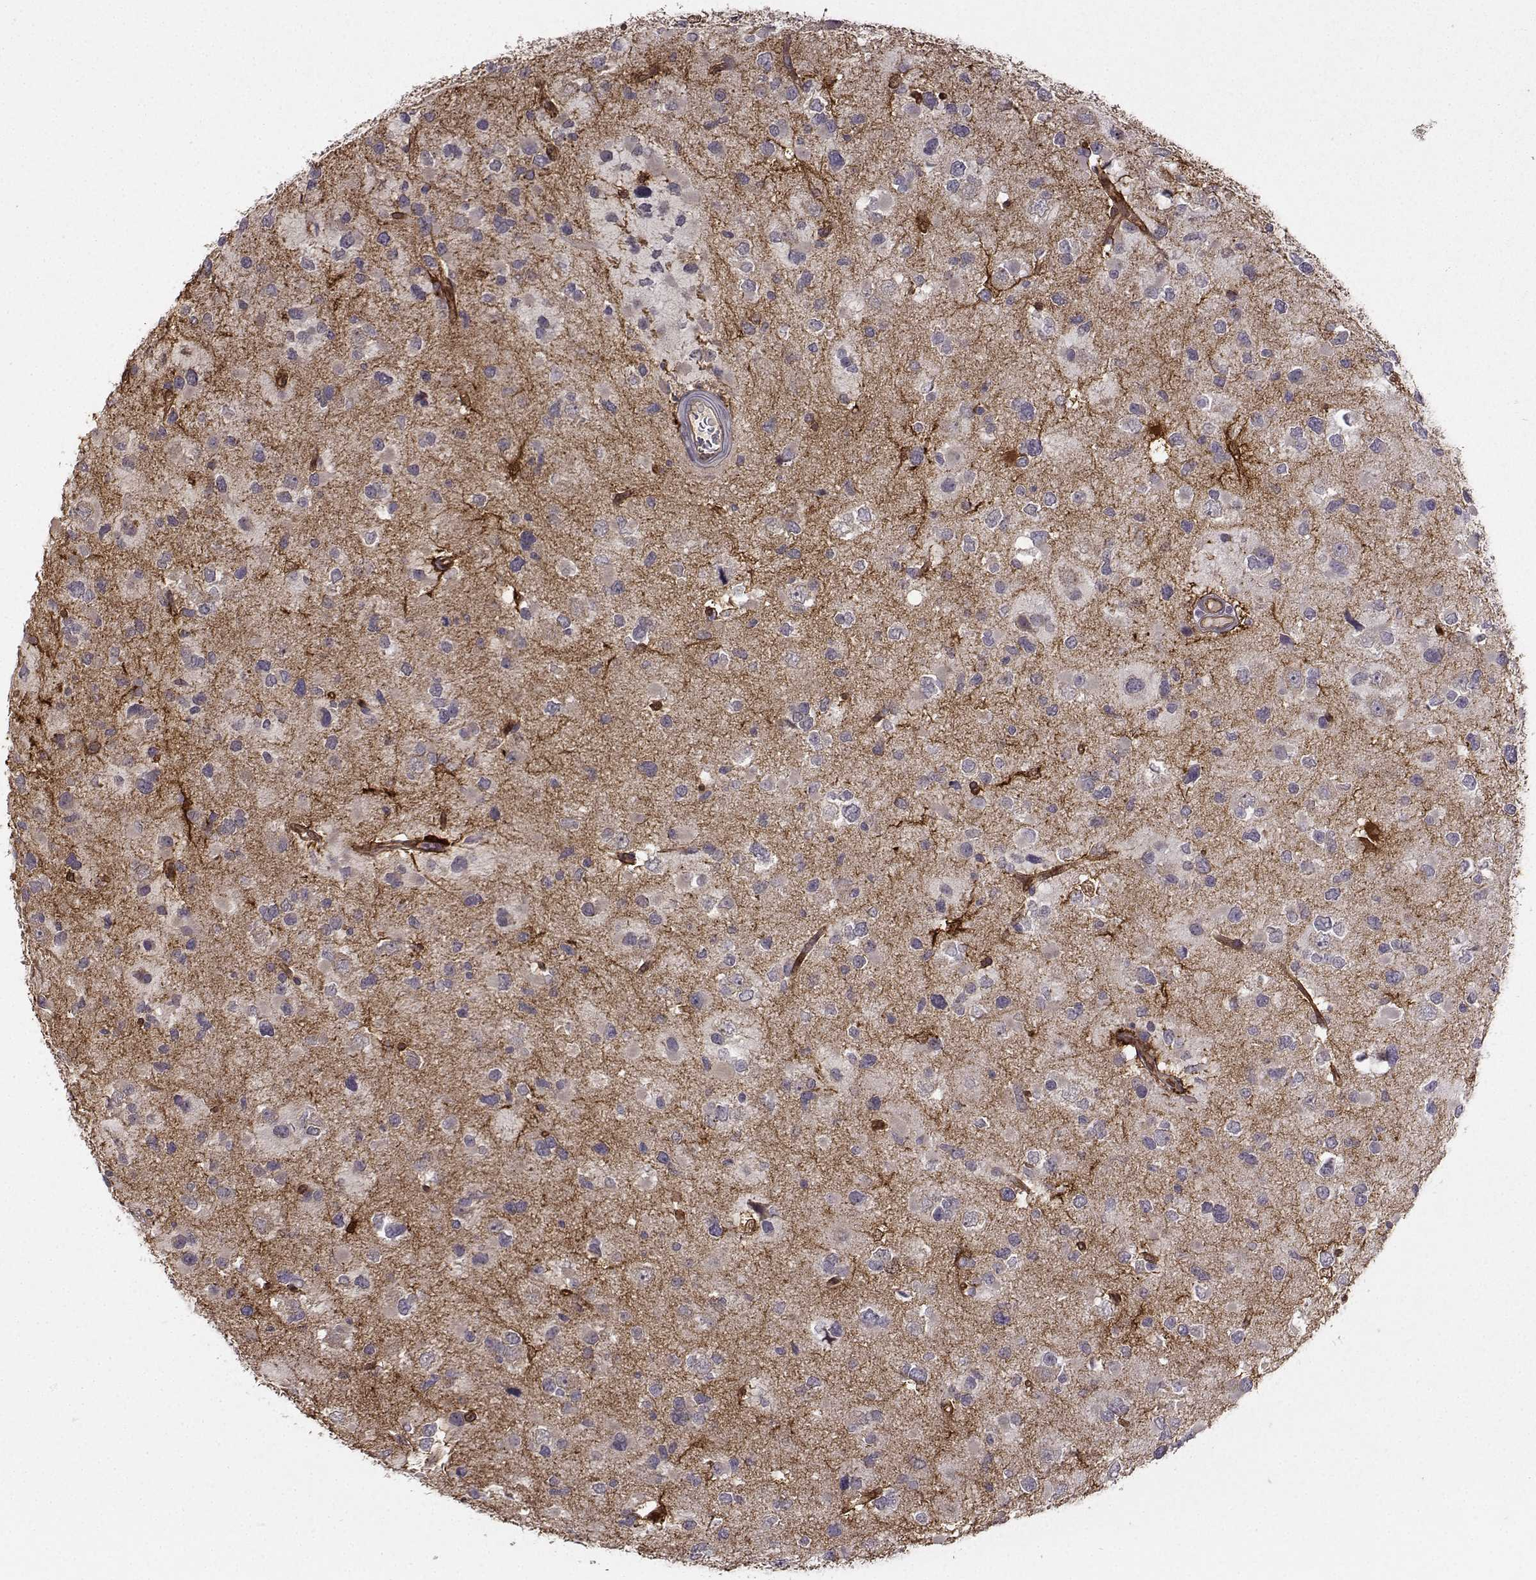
{"staining": {"intensity": "negative", "quantity": "none", "location": "none"}, "tissue": "glioma", "cell_type": "Tumor cells", "image_type": "cancer", "snomed": [{"axis": "morphology", "description": "Glioma, malignant, Low grade"}, {"axis": "topography", "description": "Brain"}], "caption": "Immunohistochemistry (IHC) histopathology image of human glioma stained for a protein (brown), which demonstrates no staining in tumor cells.", "gene": "NQO1", "patient": {"sex": "female", "age": 32}}